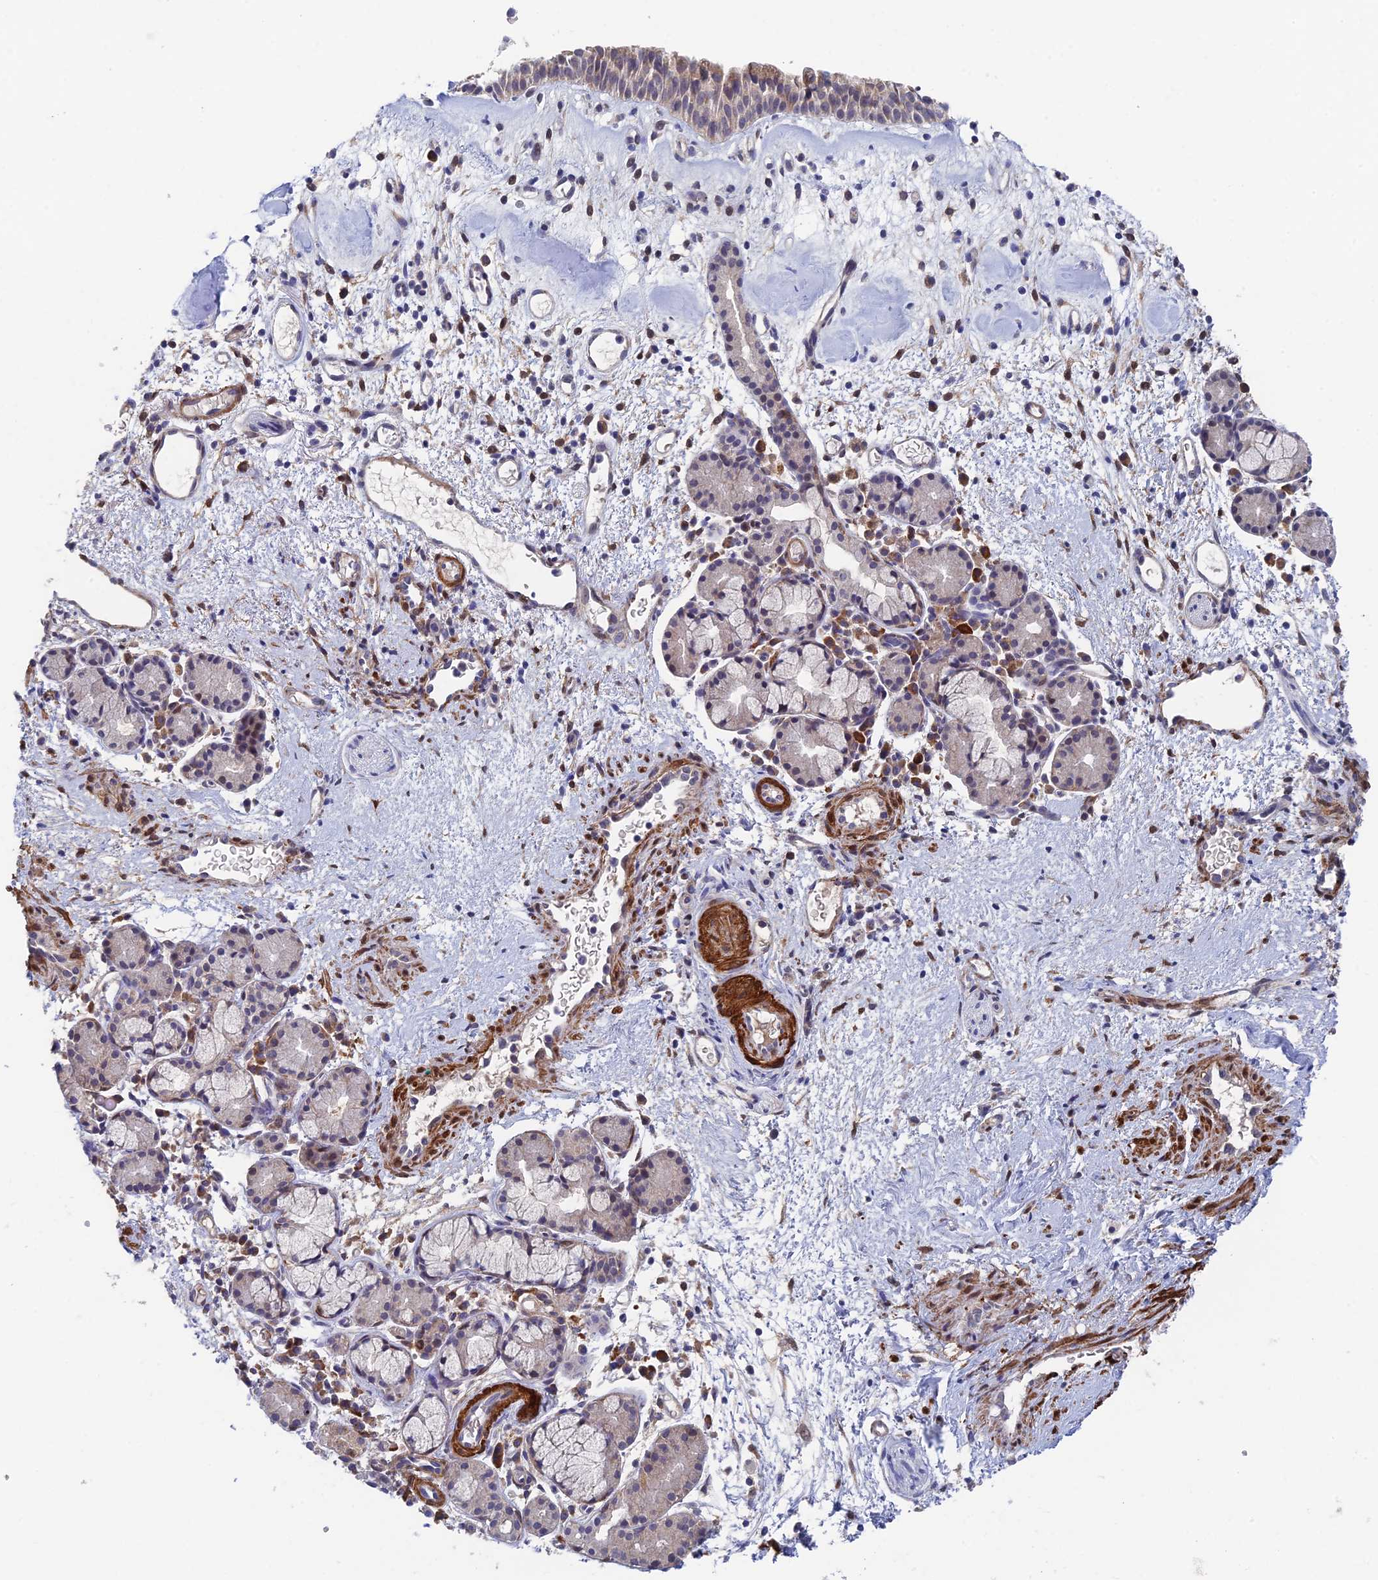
{"staining": {"intensity": "moderate", "quantity": ">75%", "location": "cytoplasmic/membranous"}, "tissue": "nasopharynx", "cell_type": "Respiratory epithelial cells", "image_type": "normal", "snomed": [{"axis": "morphology", "description": "Normal tissue, NOS"}, {"axis": "topography", "description": "Nasopharynx"}], "caption": "Immunohistochemical staining of normal human nasopharynx exhibits >75% levels of moderate cytoplasmic/membranous protein expression in about >75% of respiratory epithelial cells.", "gene": "ZNF320", "patient": {"sex": "male", "age": 82}}